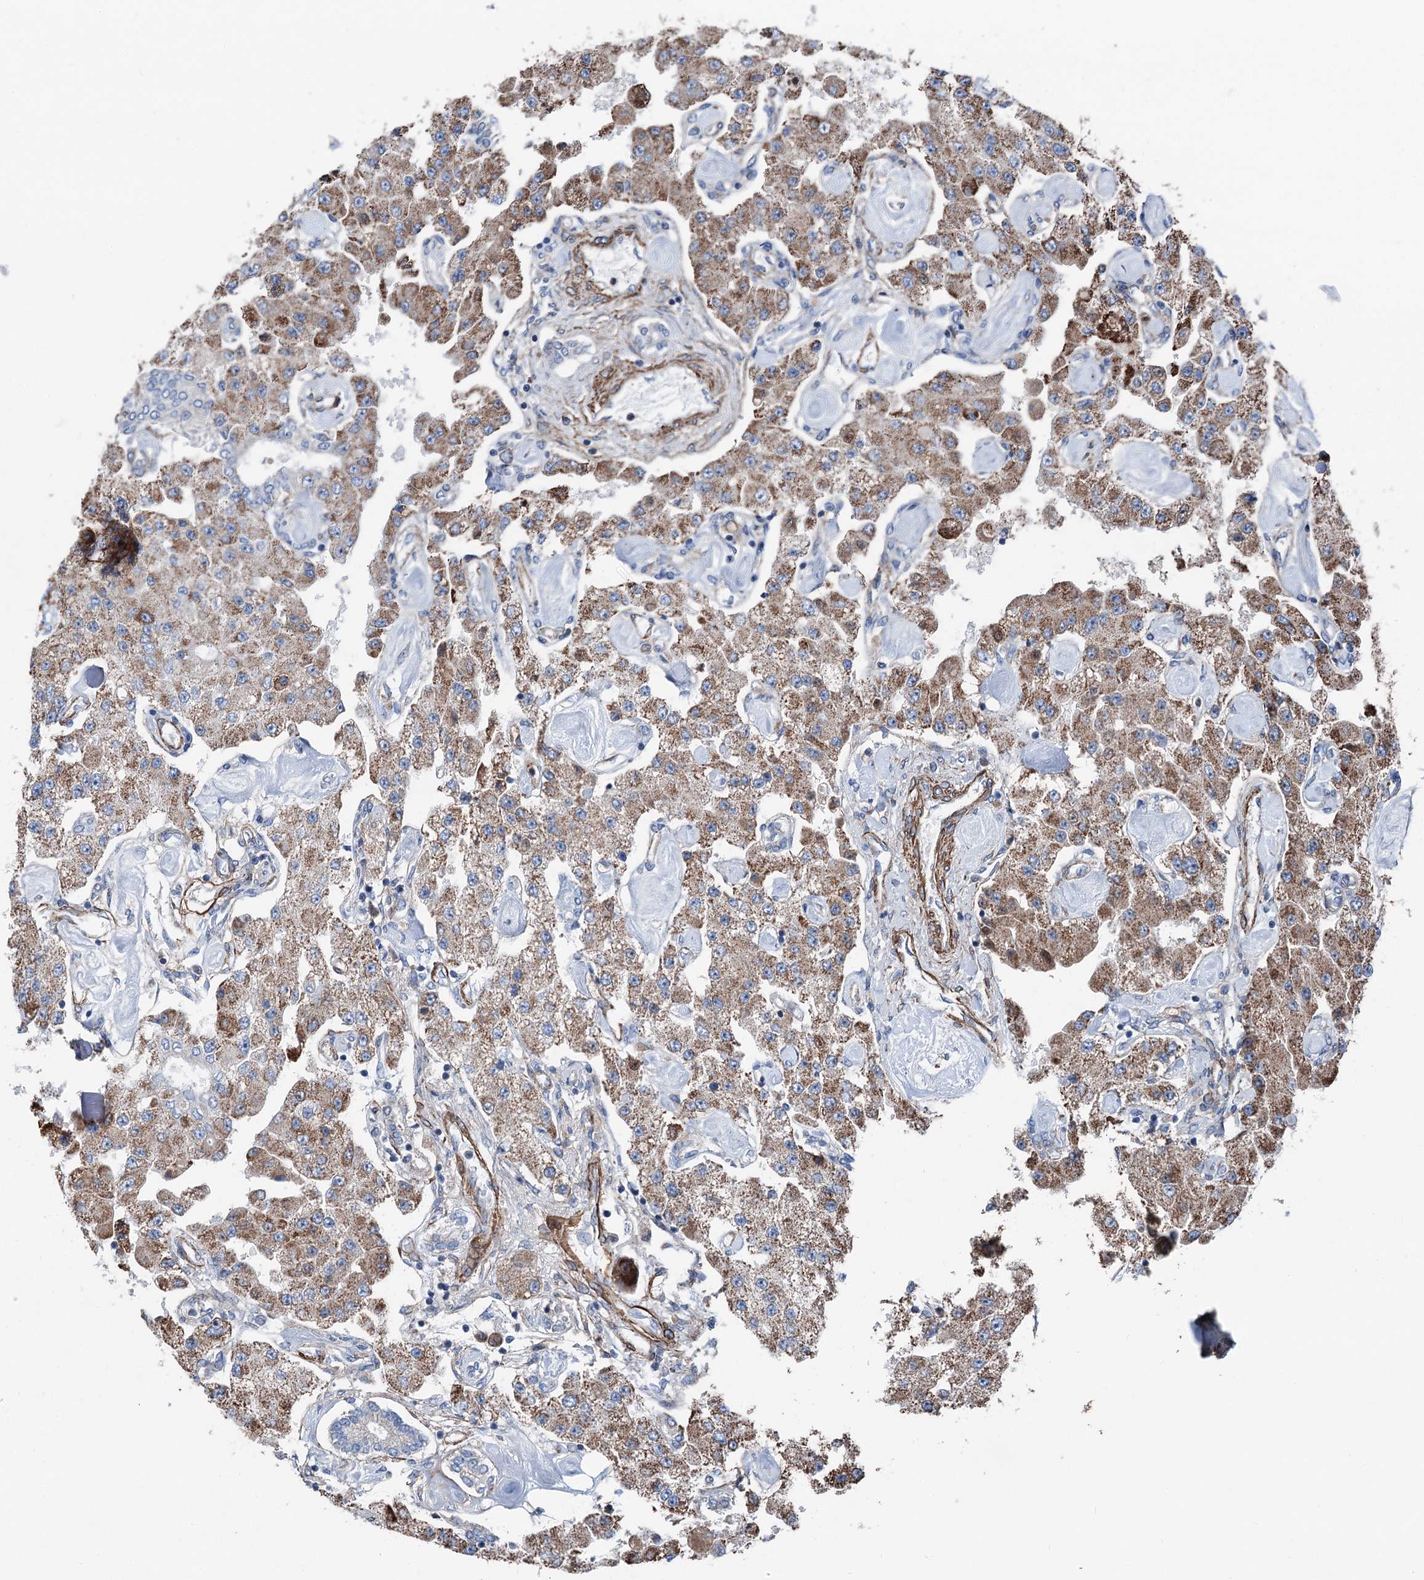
{"staining": {"intensity": "moderate", "quantity": ">75%", "location": "cytoplasmic/membranous"}, "tissue": "carcinoid", "cell_type": "Tumor cells", "image_type": "cancer", "snomed": [{"axis": "morphology", "description": "Carcinoid, malignant, NOS"}, {"axis": "topography", "description": "Pancreas"}], "caption": "A brown stain highlights moderate cytoplasmic/membranous expression of a protein in human carcinoid tumor cells.", "gene": "DDIAS", "patient": {"sex": "male", "age": 41}}